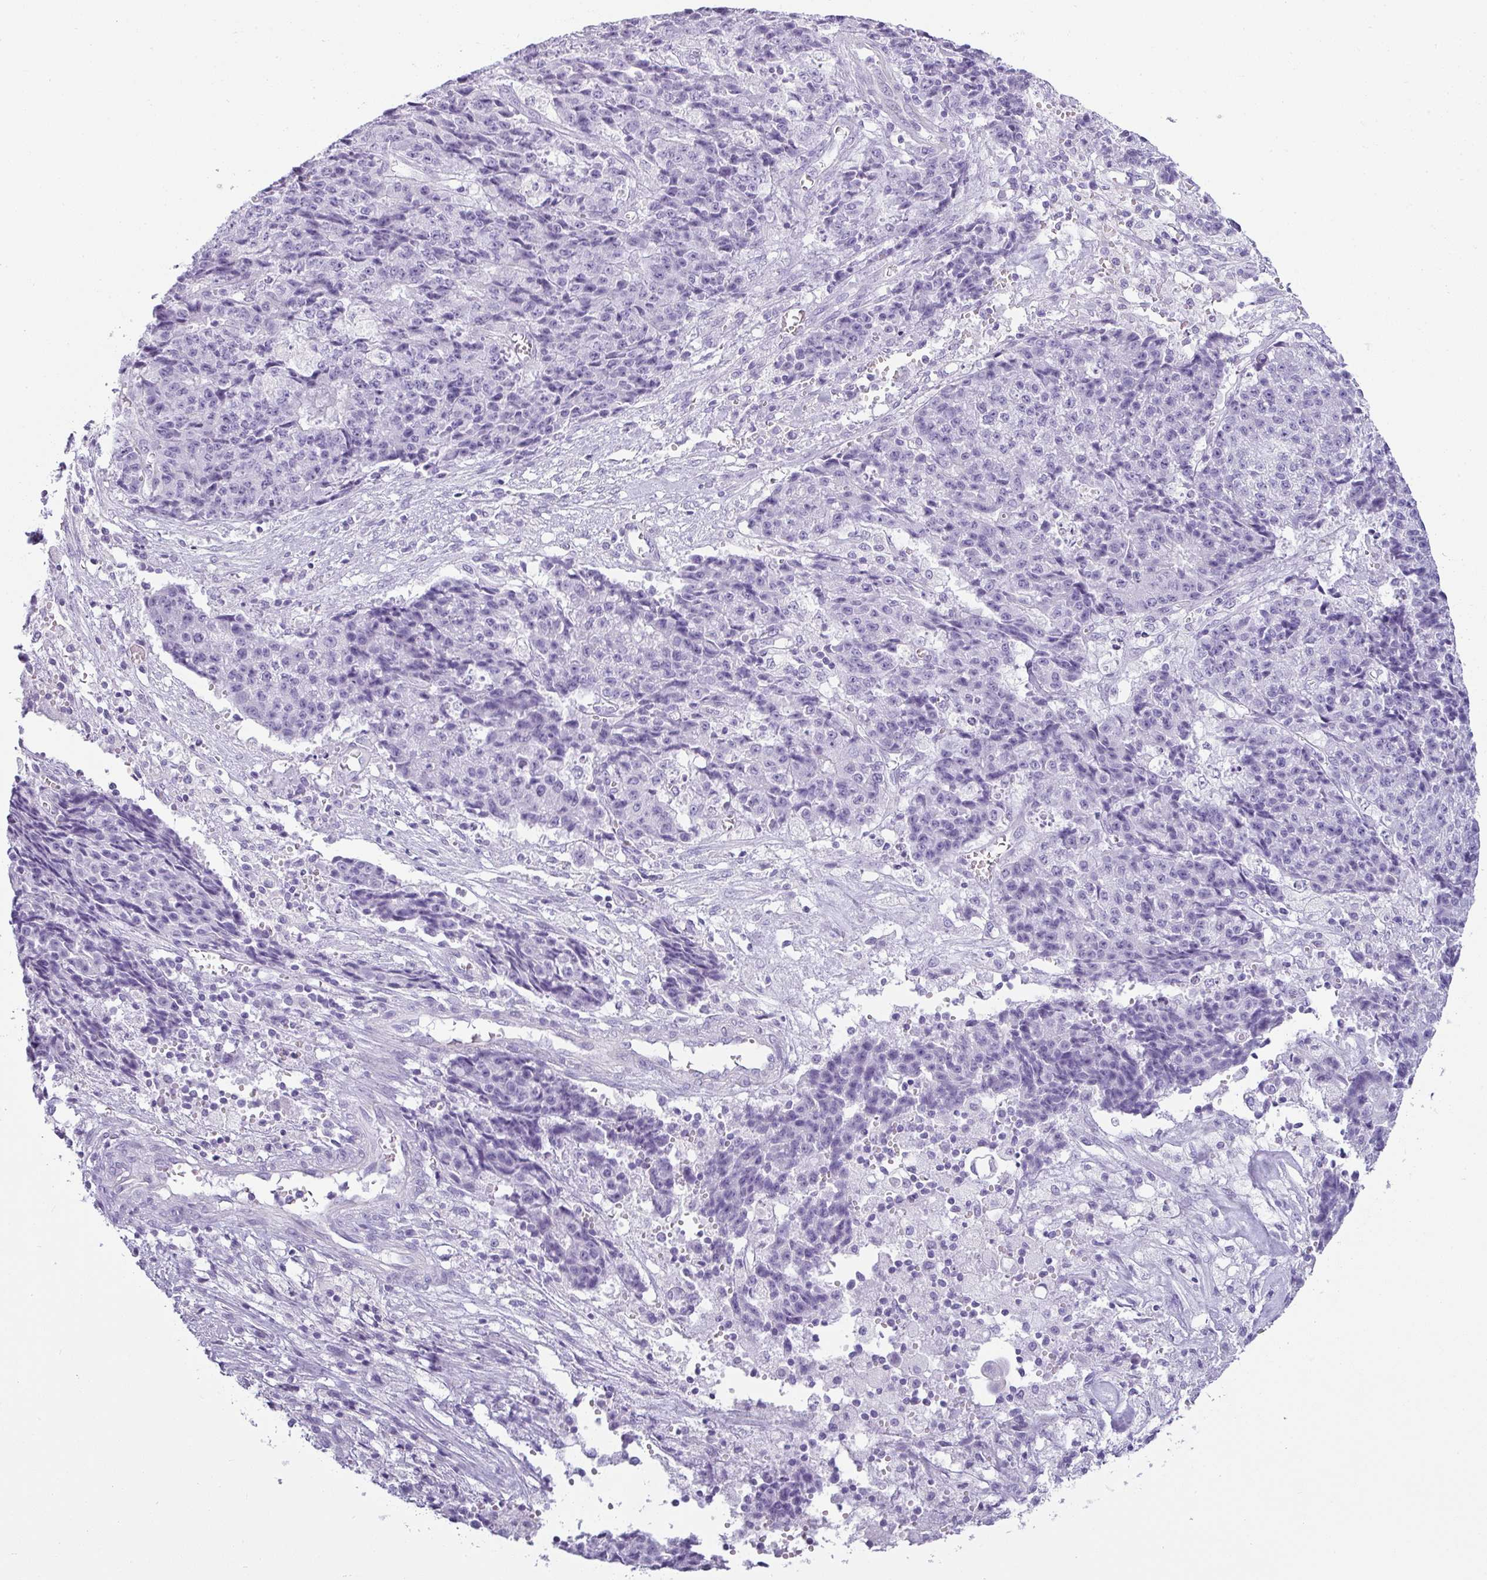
{"staining": {"intensity": "negative", "quantity": "none", "location": "none"}, "tissue": "ovarian cancer", "cell_type": "Tumor cells", "image_type": "cancer", "snomed": [{"axis": "morphology", "description": "Carcinoma, endometroid"}, {"axis": "topography", "description": "Ovary"}], "caption": "This is a histopathology image of immunohistochemistry (IHC) staining of ovarian cancer (endometroid carcinoma), which shows no staining in tumor cells.", "gene": "VCY1B", "patient": {"sex": "female", "age": 42}}